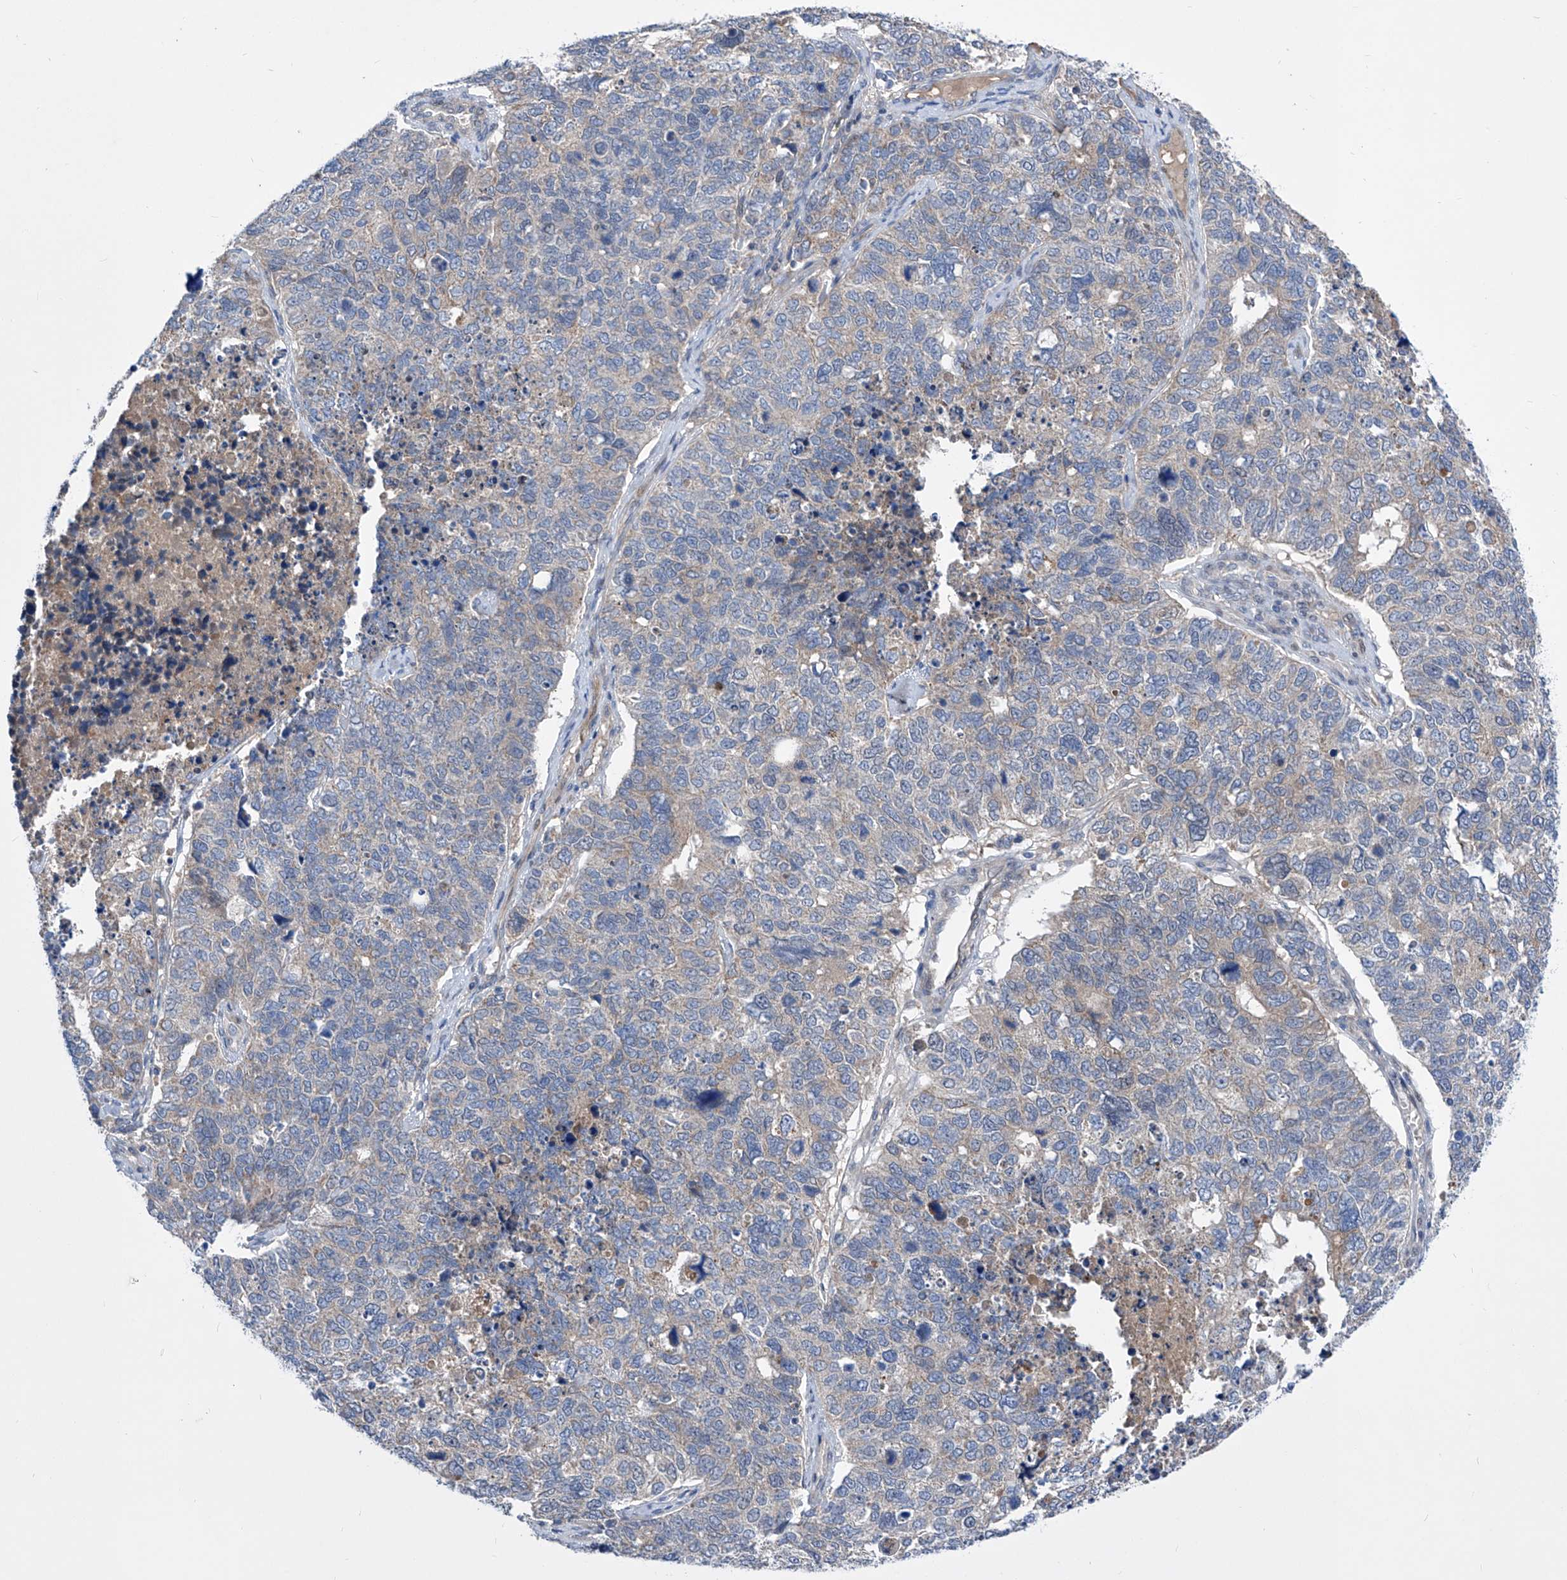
{"staining": {"intensity": "negative", "quantity": "none", "location": "none"}, "tissue": "cervical cancer", "cell_type": "Tumor cells", "image_type": "cancer", "snomed": [{"axis": "morphology", "description": "Squamous cell carcinoma, NOS"}, {"axis": "topography", "description": "Cervix"}], "caption": "An immunohistochemistry (IHC) histopathology image of cervical cancer (squamous cell carcinoma) is shown. There is no staining in tumor cells of cervical cancer (squamous cell carcinoma).", "gene": "SRBD1", "patient": {"sex": "female", "age": 63}}